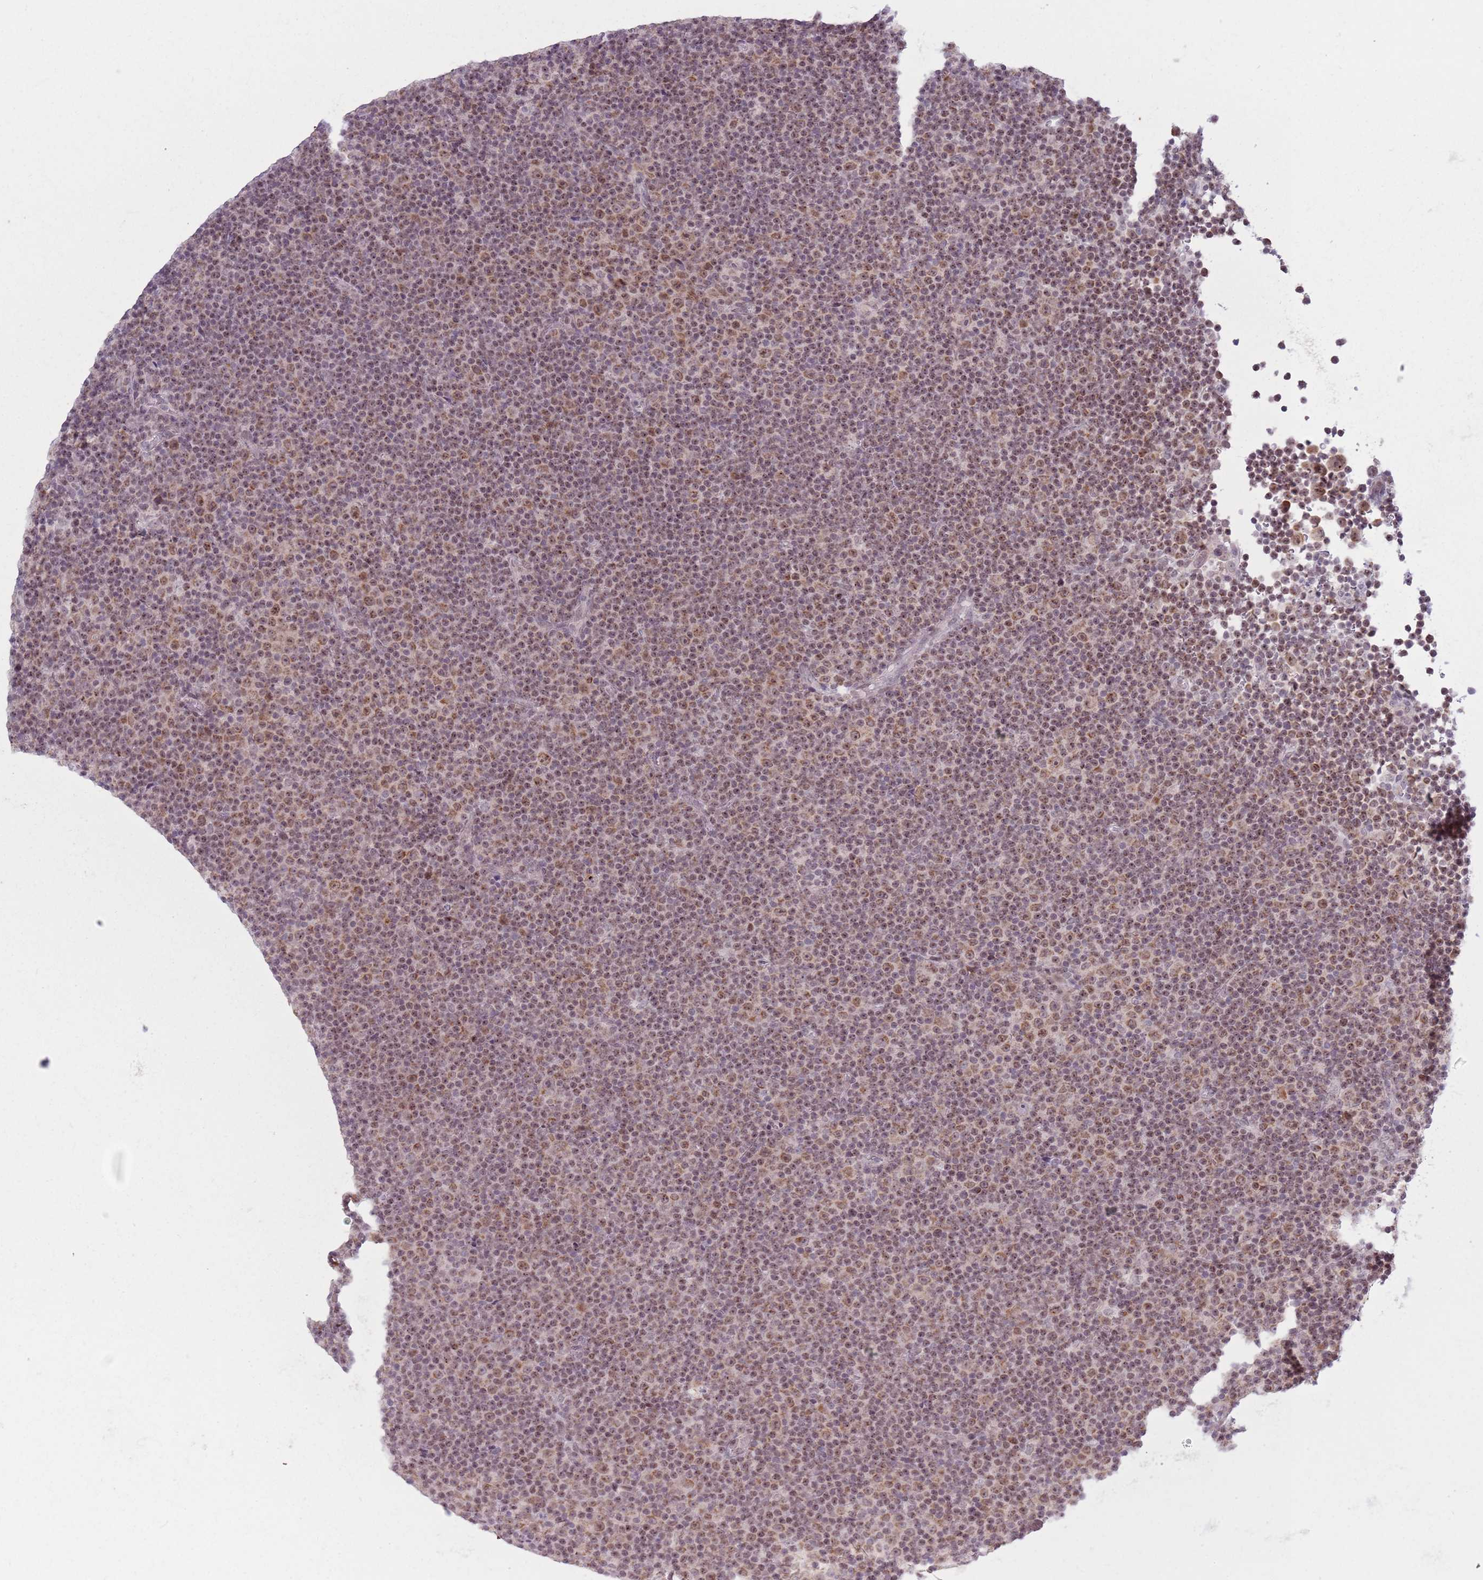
{"staining": {"intensity": "moderate", "quantity": "25%-75%", "location": "nuclear"}, "tissue": "lymphoma", "cell_type": "Tumor cells", "image_type": "cancer", "snomed": [{"axis": "morphology", "description": "Malignant lymphoma, non-Hodgkin's type, Low grade"}, {"axis": "topography", "description": "Lymph node"}], "caption": "A high-resolution photomicrograph shows immunohistochemistry staining of malignant lymphoma, non-Hodgkin's type (low-grade), which exhibits moderate nuclear expression in about 25%-75% of tumor cells.", "gene": "MRPL34", "patient": {"sex": "female", "age": 67}}